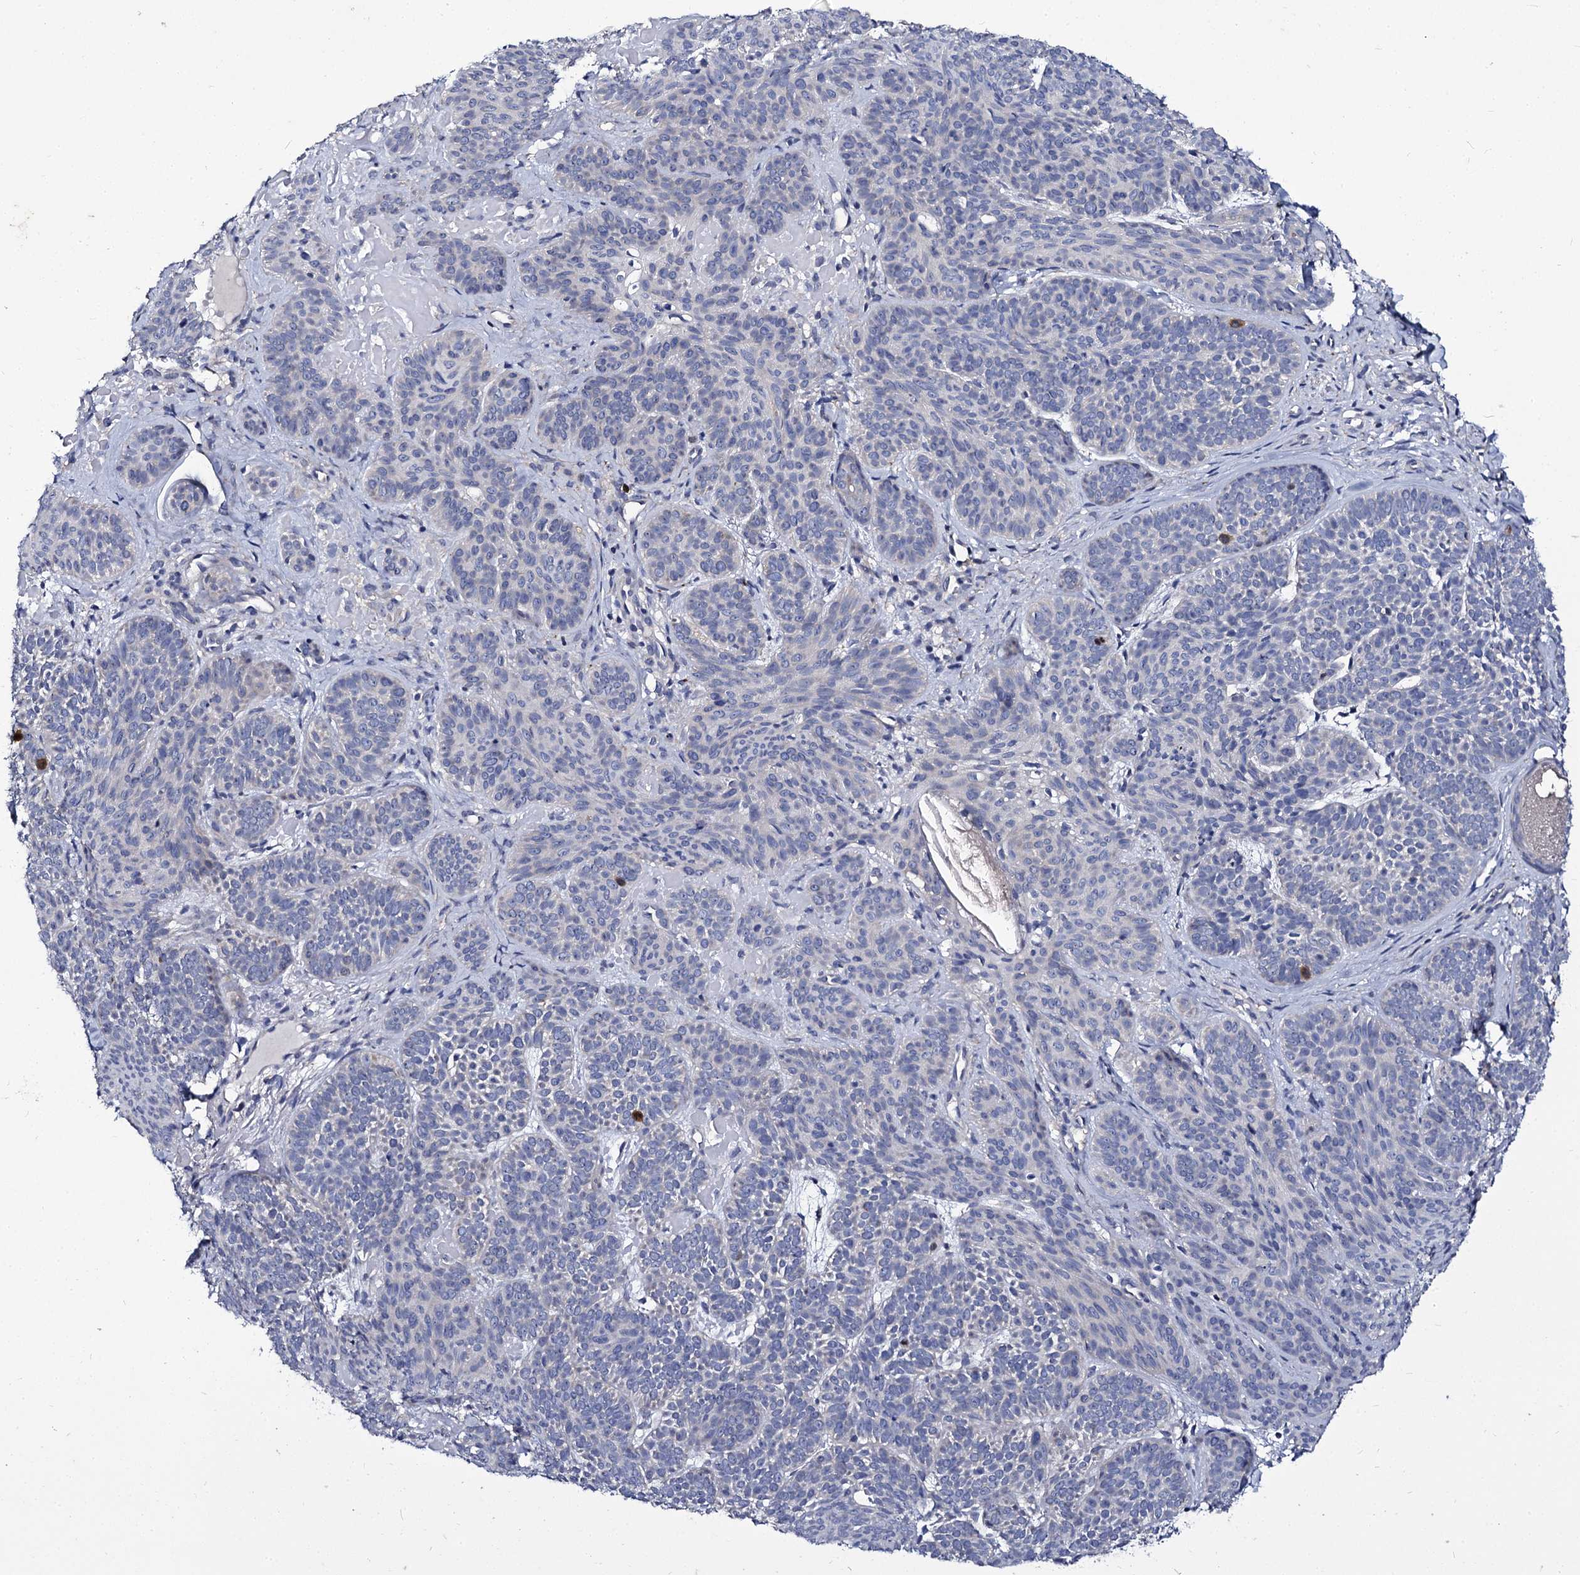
{"staining": {"intensity": "negative", "quantity": "none", "location": "none"}, "tissue": "skin cancer", "cell_type": "Tumor cells", "image_type": "cancer", "snomed": [{"axis": "morphology", "description": "Basal cell carcinoma"}, {"axis": "topography", "description": "Skin"}], "caption": "IHC image of human basal cell carcinoma (skin) stained for a protein (brown), which demonstrates no positivity in tumor cells.", "gene": "PANX2", "patient": {"sex": "male", "age": 85}}